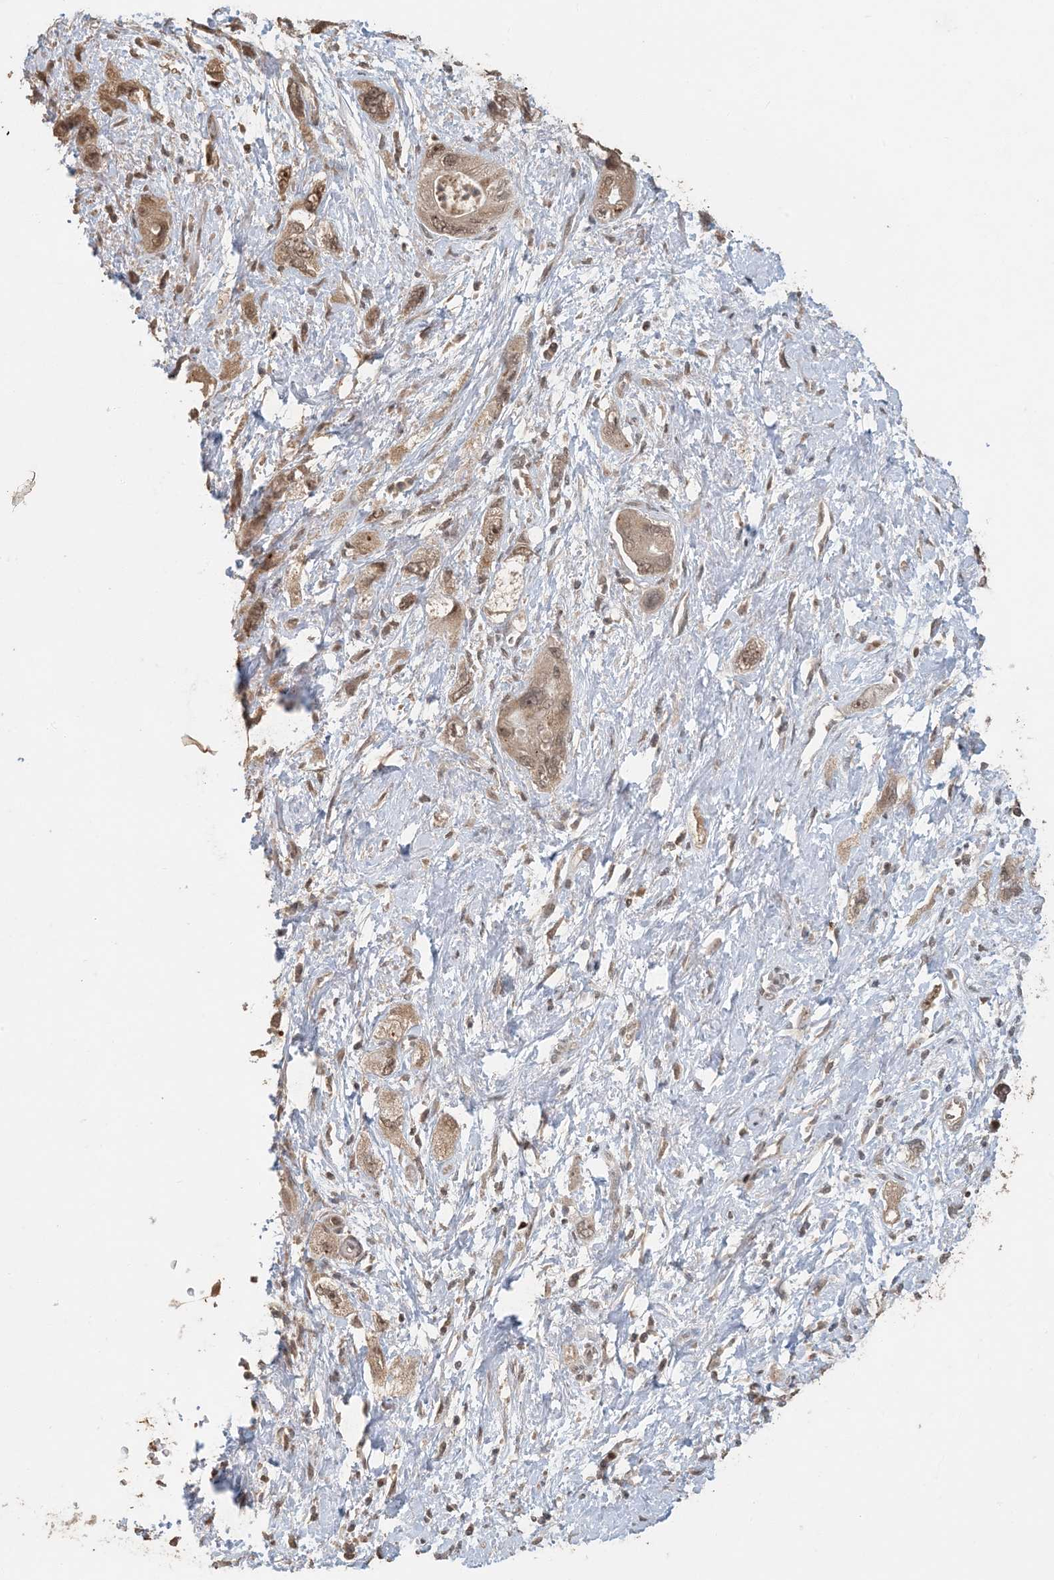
{"staining": {"intensity": "moderate", "quantity": ">75%", "location": "cytoplasmic/membranous,nuclear"}, "tissue": "pancreatic cancer", "cell_type": "Tumor cells", "image_type": "cancer", "snomed": [{"axis": "morphology", "description": "Adenocarcinoma, NOS"}, {"axis": "topography", "description": "Pancreas"}], "caption": "Moderate cytoplasmic/membranous and nuclear staining is seen in about >75% of tumor cells in pancreatic cancer.", "gene": "ATP13A2", "patient": {"sex": "female", "age": 73}}